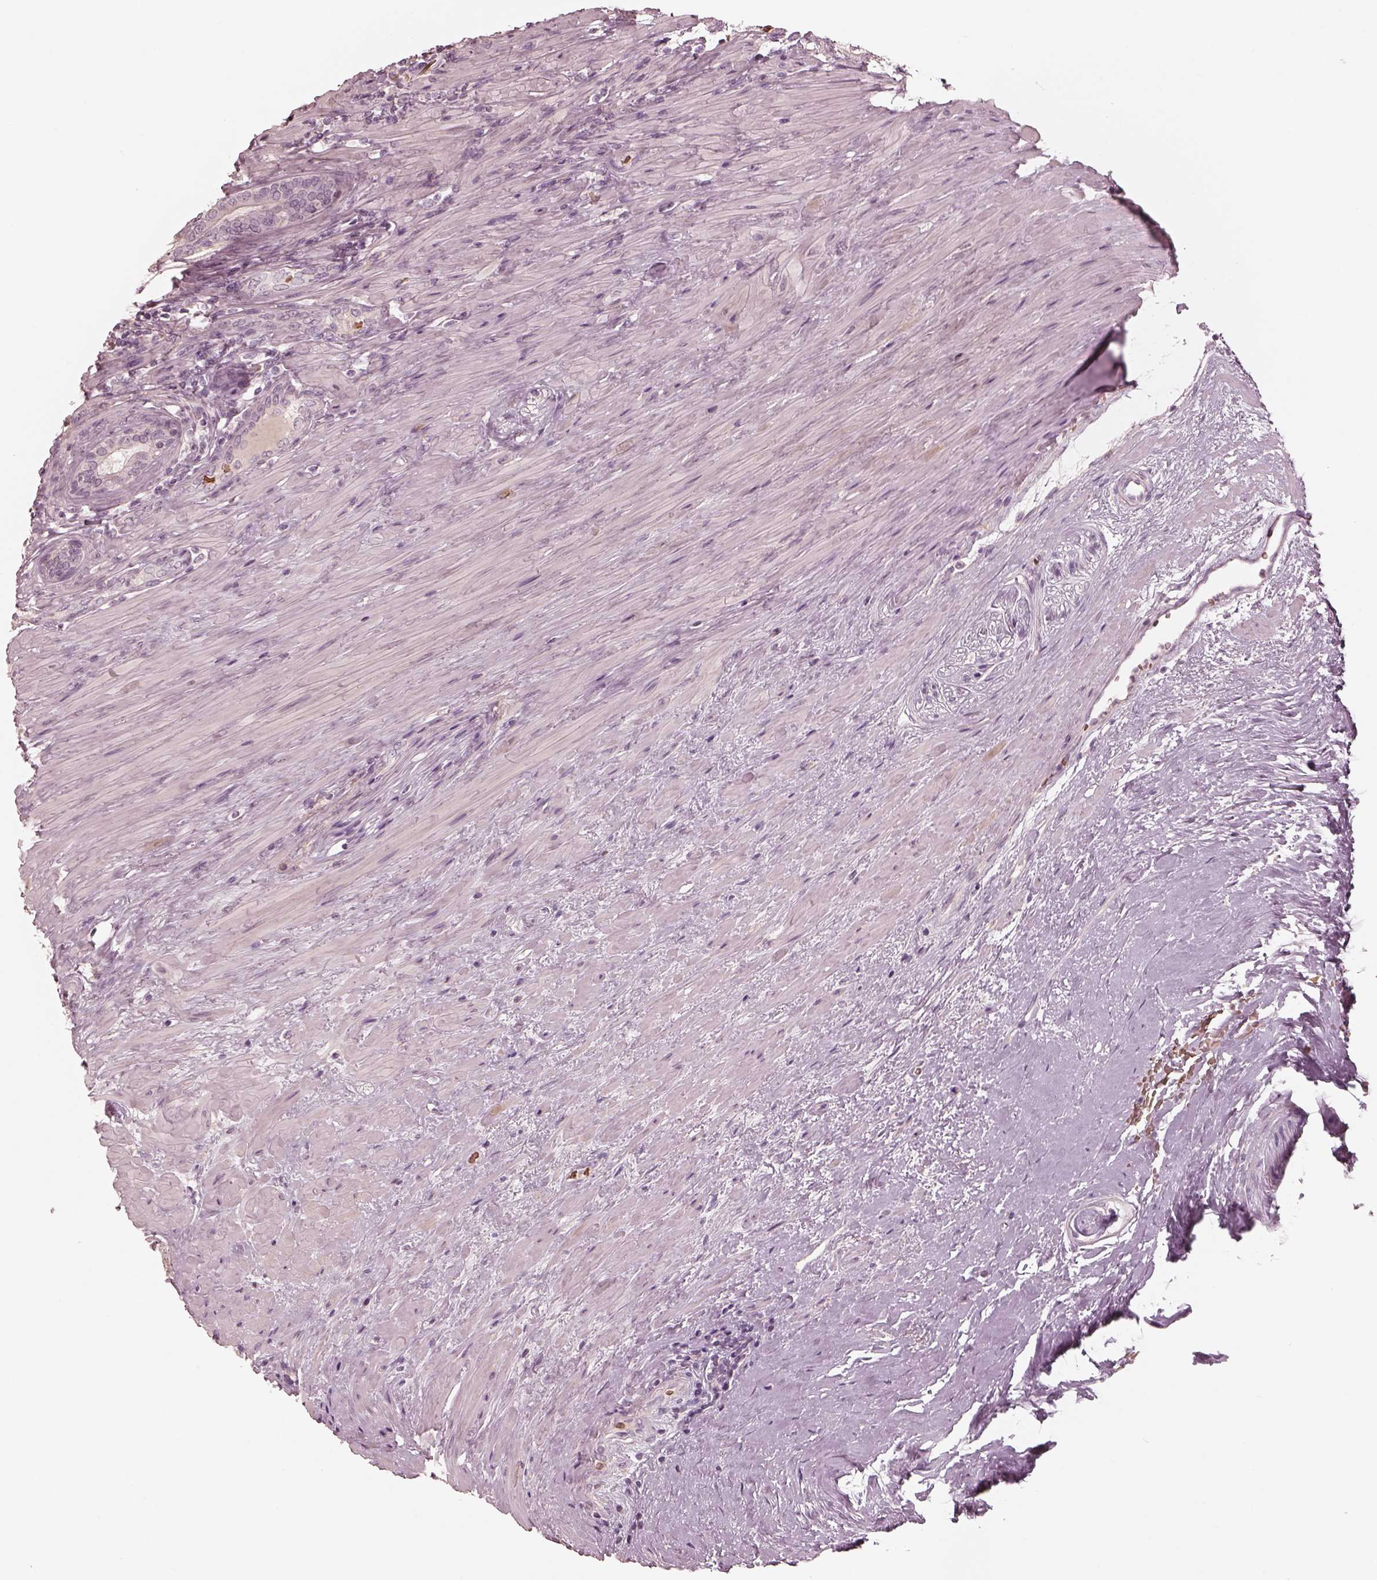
{"staining": {"intensity": "negative", "quantity": "none", "location": "none"}, "tissue": "prostate cancer", "cell_type": "Tumor cells", "image_type": "cancer", "snomed": [{"axis": "morphology", "description": "Adenocarcinoma, Low grade"}, {"axis": "topography", "description": "Prostate and seminal vesicle, NOS"}], "caption": "Histopathology image shows no protein positivity in tumor cells of low-grade adenocarcinoma (prostate) tissue.", "gene": "ANKLE1", "patient": {"sex": "male", "age": 61}}